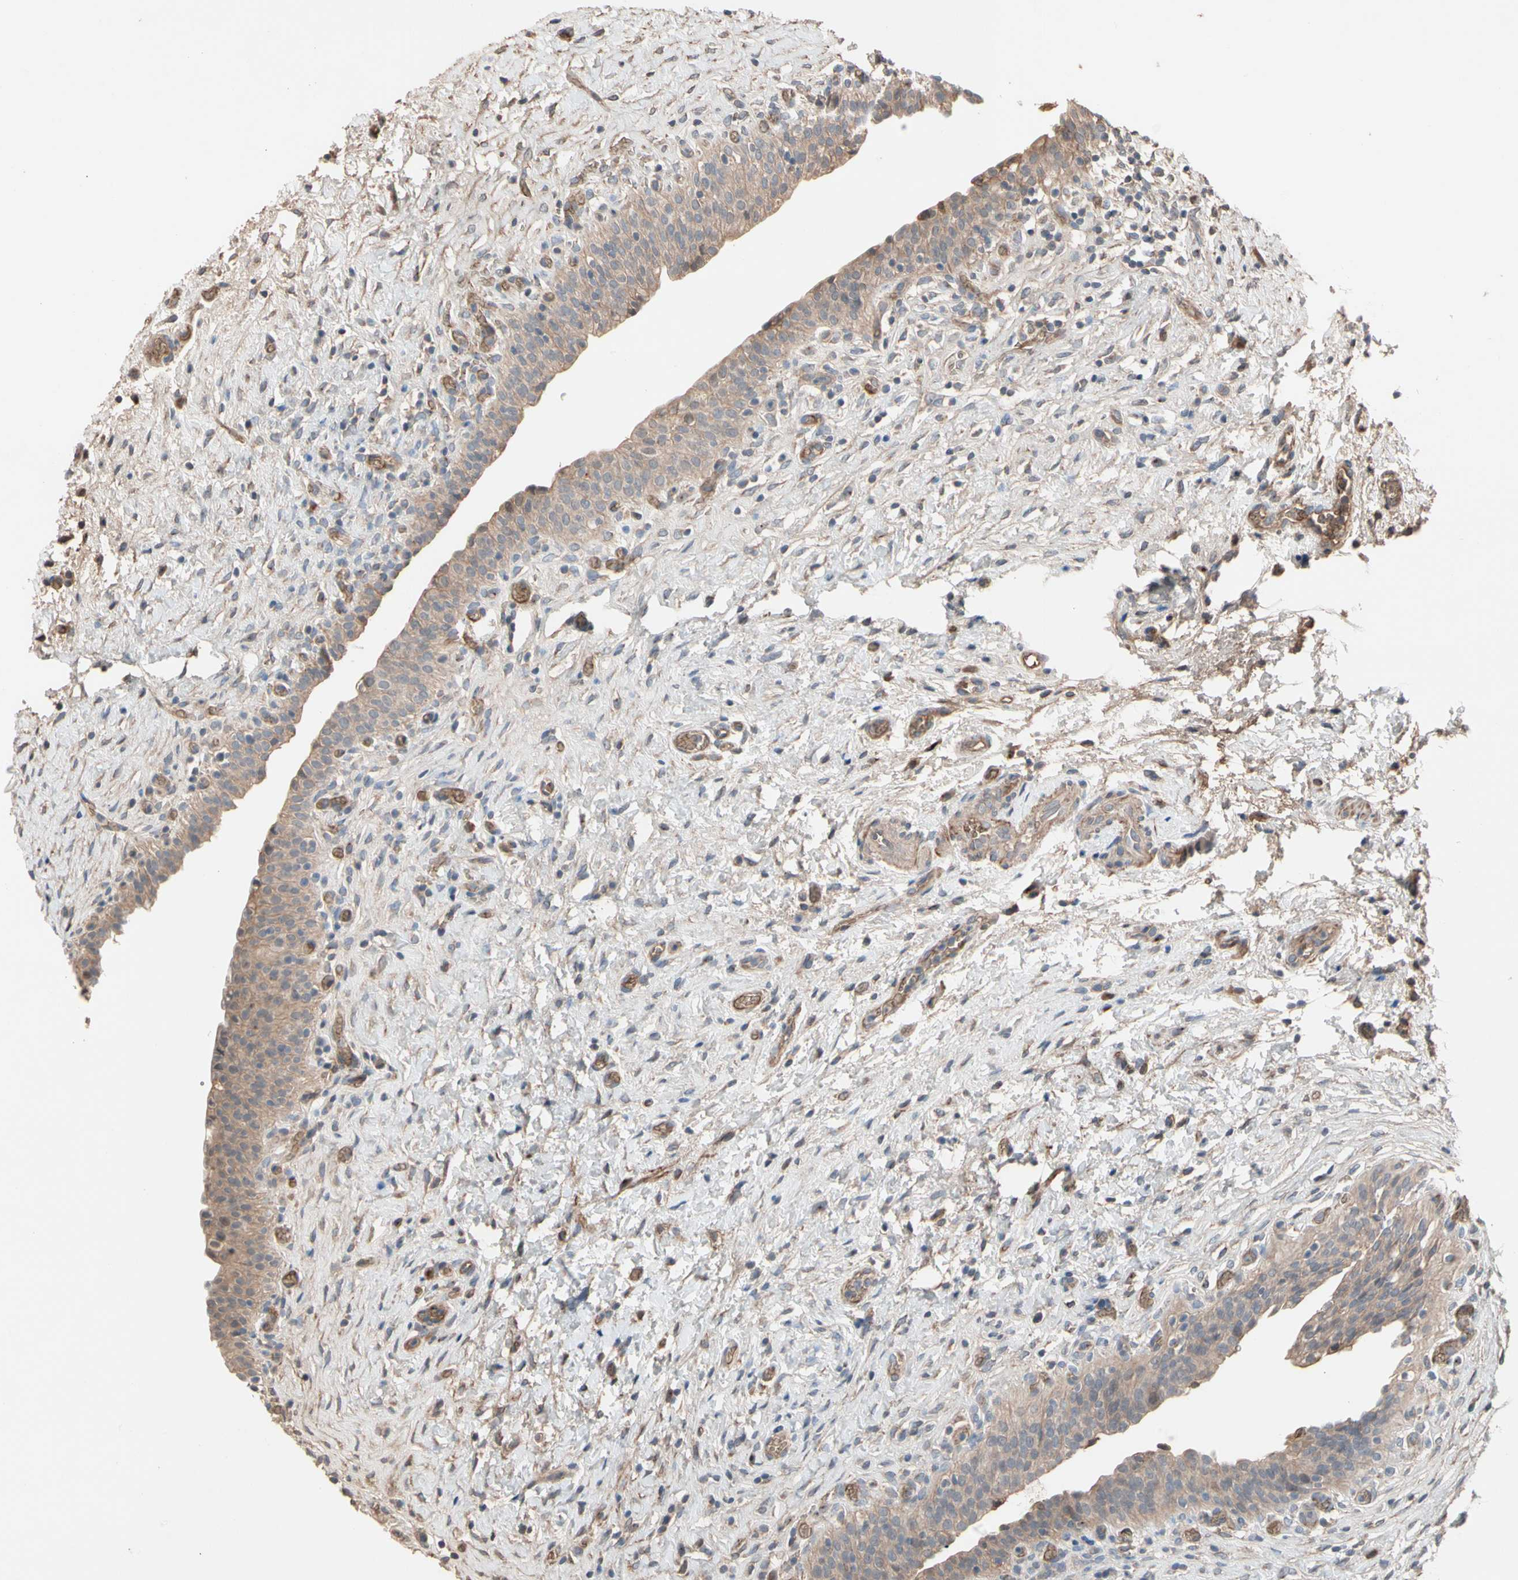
{"staining": {"intensity": "weak", "quantity": ">75%", "location": "cytoplasmic/membranous"}, "tissue": "urinary bladder", "cell_type": "Urothelial cells", "image_type": "normal", "snomed": [{"axis": "morphology", "description": "Normal tissue, NOS"}, {"axis": "topography", "description": "Urinary bladder"}], "caption": "Unremarkable urinary bladder demonstrates weak cytoplasmic/membranous positivity in about >75% of urothelial cells, visualized by immunohistochemistry. The protein of interest is shown in brown color, while the nuclei are stained blue.", "gene": "GCK", "patient": {"sex": "male", "age": 51}}